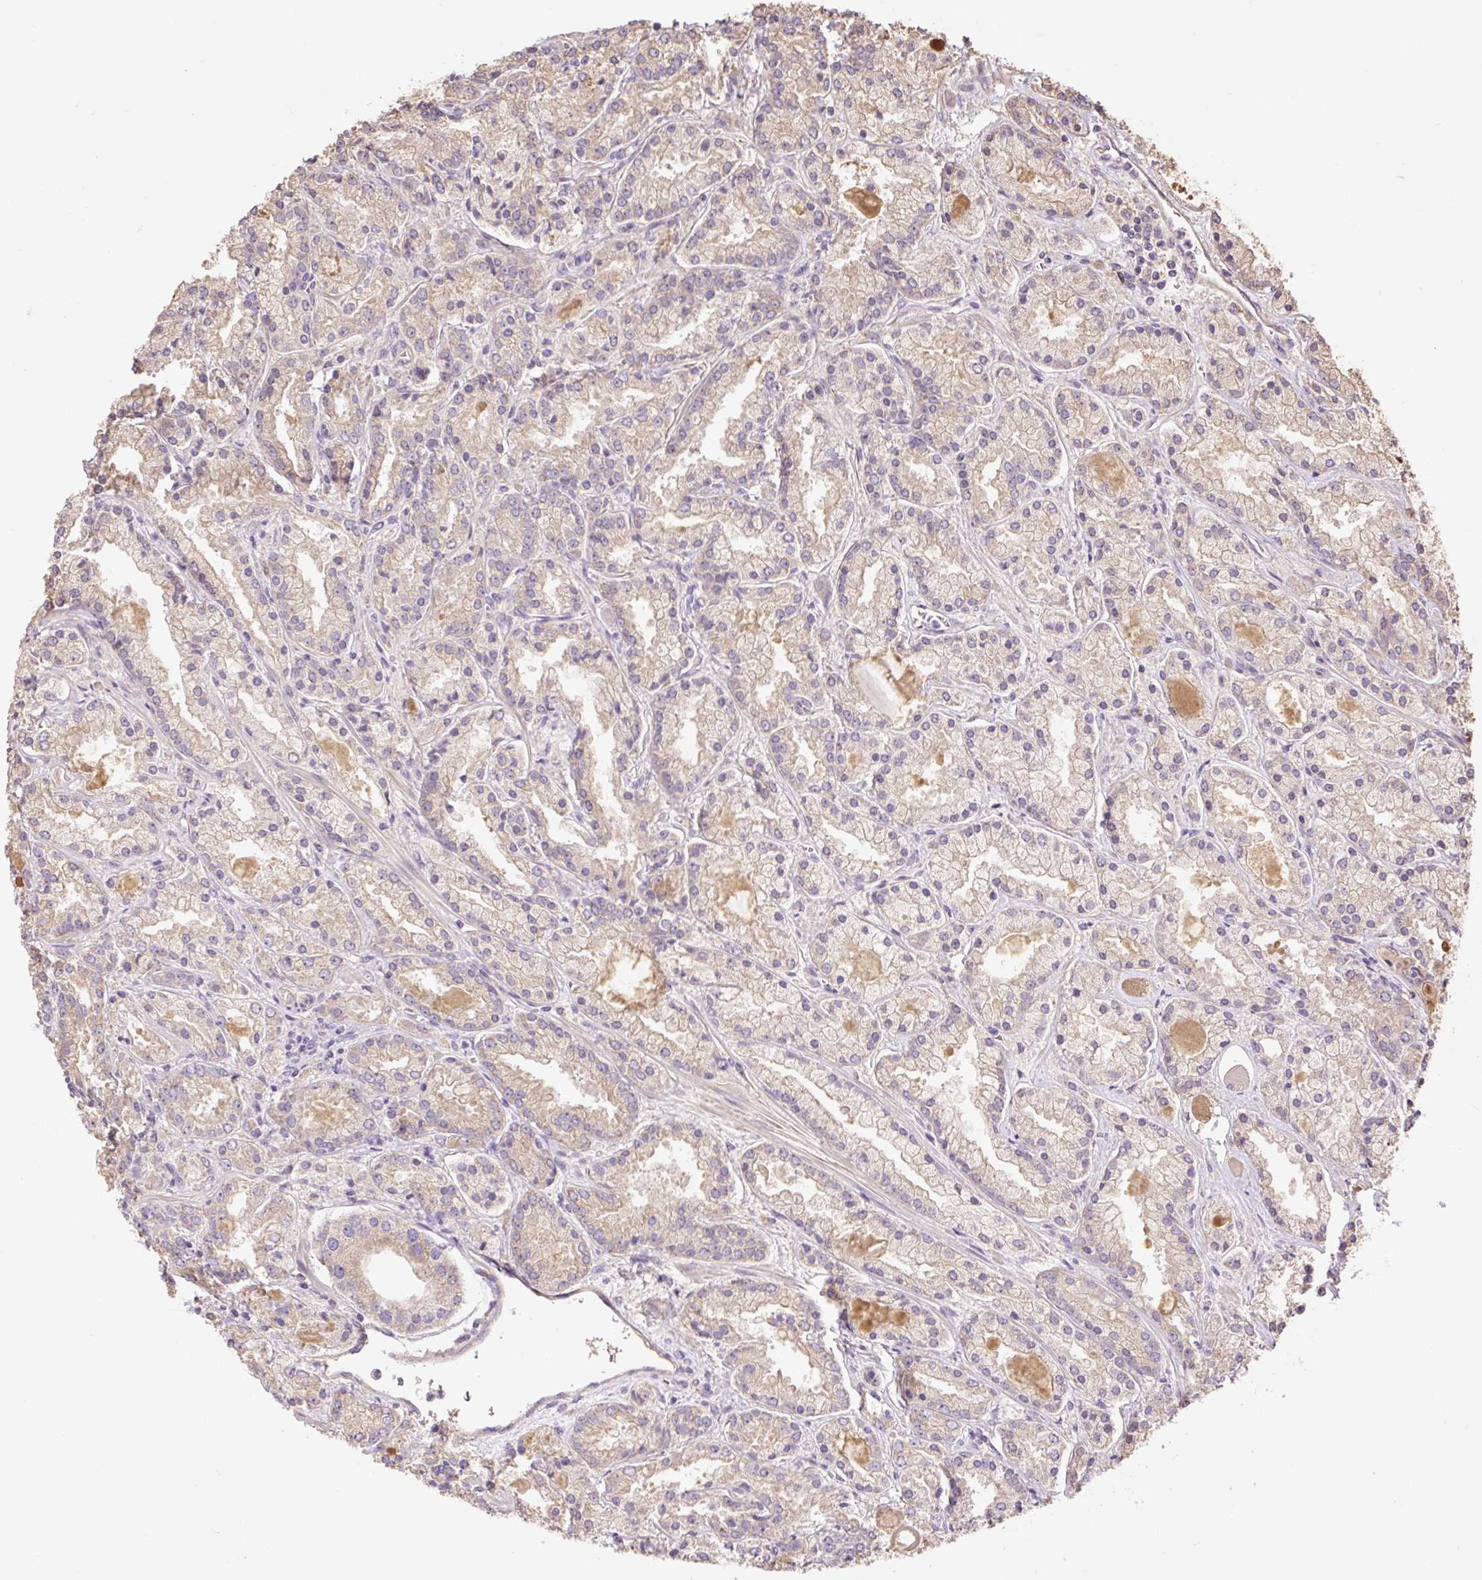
{"staining": {"intensity": "weak", "quantity": "<25%", "location": "cytoplasmic/membranous"}, "tissue": "prostate cancer", "cell_type": "Tumor cells", "image_type": "cancer", "snomed": [{"axis": "morphology", "description": "Adenocarcinoma, High grade"}, {"axis": "topography", "description": "Prostate"}], "caption": "DAB immunohistochemical staining of prostate cancer (high-grade adenocarcinoma) demonstrates no significant expression in tumor cells. (DAB (3,3'-diaminobenzidine) immunohistochemistry (IHC) visualized using brightfield microscopy, high magnification).", "gene": "DESI1", "patient": {"sex": "male", "age": 67}}